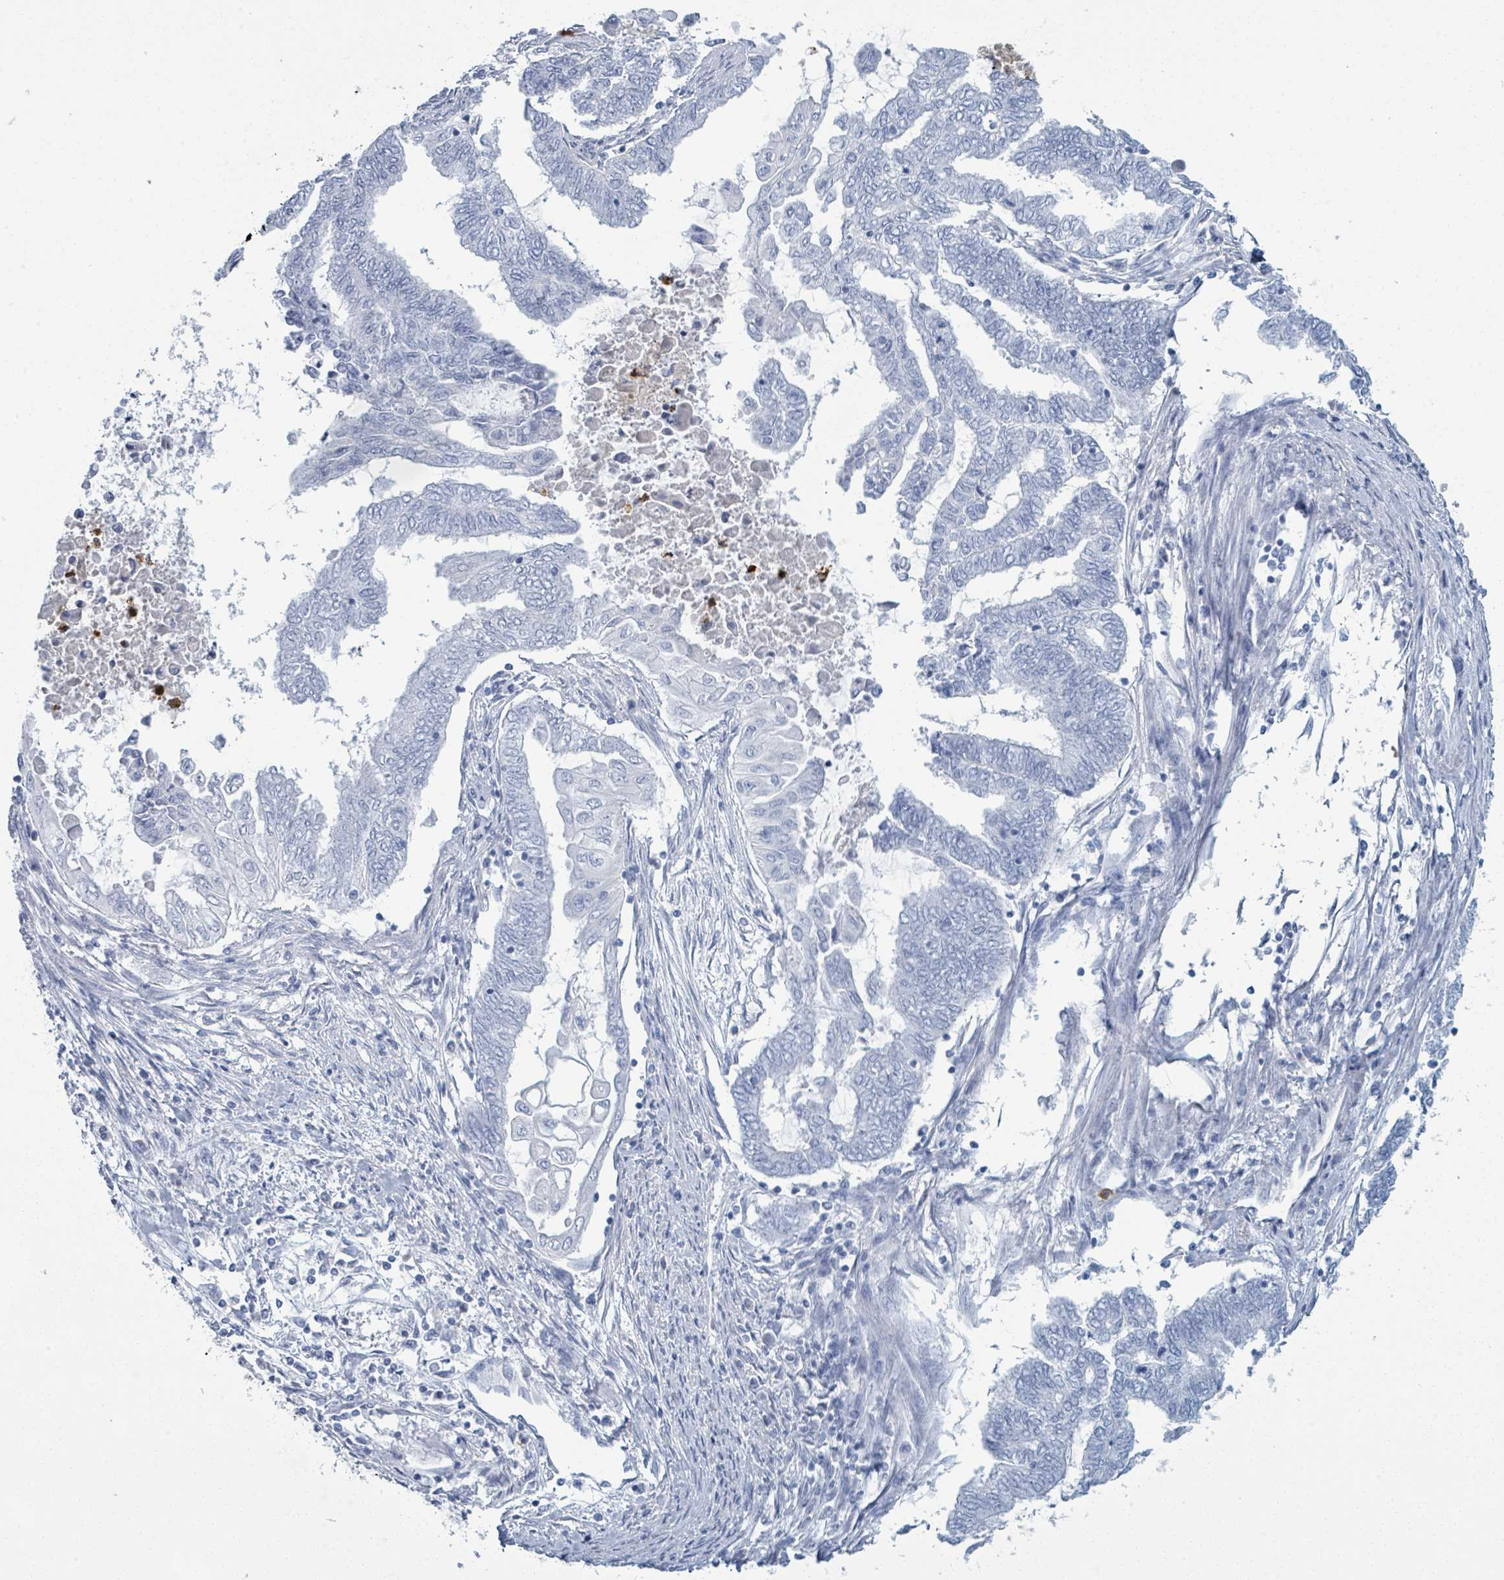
{"staining": {"intensity": "negative", "quantity": "none", "location": "none"}, "tissue": "endometrial cancer", "cell_type": "Tumor cells", "image_type": "cancer", "snomed": [{"axis": "morphology", "description": "Adenocarcinoma, NOS"}, {"axis": "topography", "description": "Uterus"}, {"axis": "topography", "description": "Endometrium"}], "caption": "IHC micrograph of human endometrial cancer stained for a protein (brown), which demonstrates no positivity in tumor cells.", "gene": "DEFA4", "patient": {"sex": "female", "age": 70}}